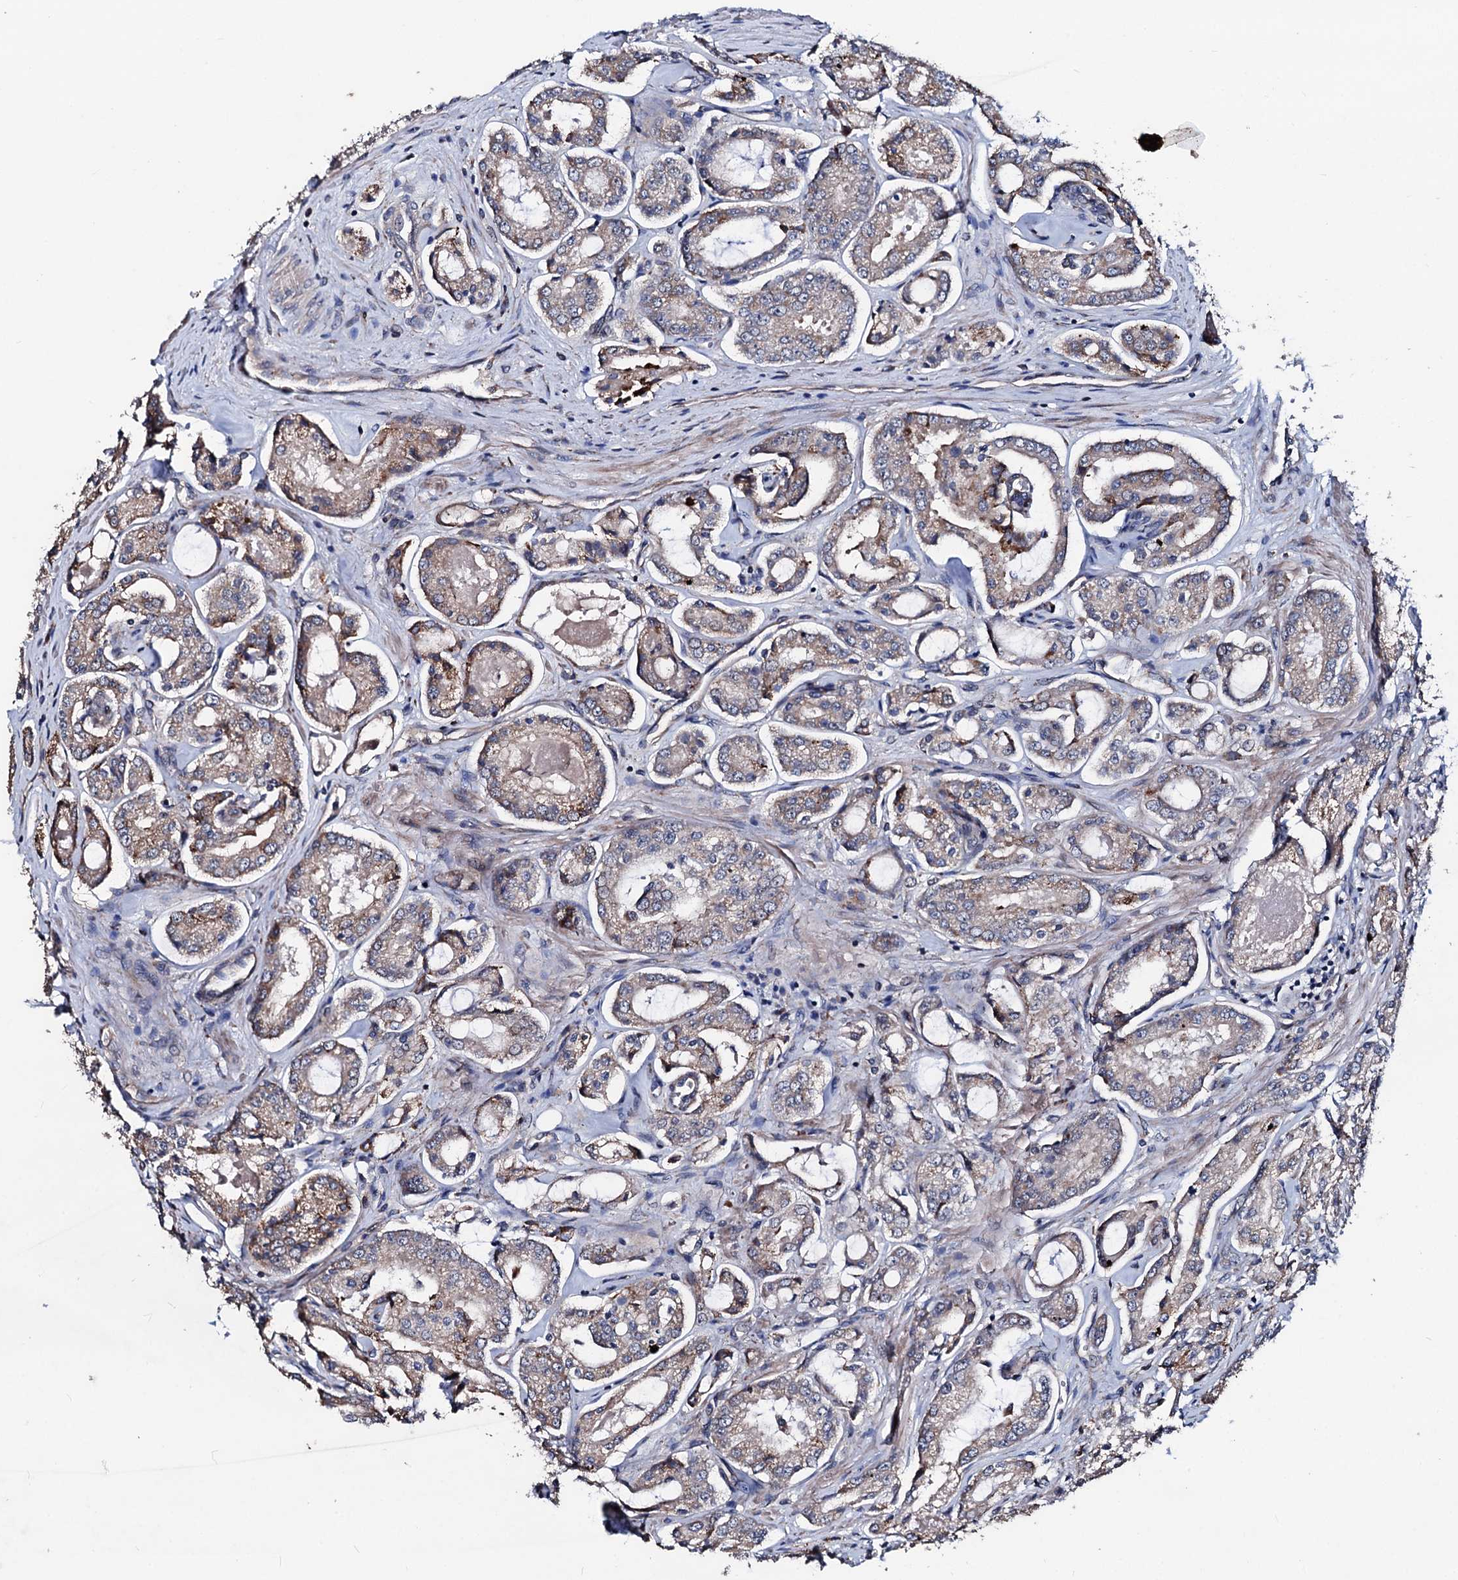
{"staining": {"intensity": "moderate", "quantity": "25%-75%", "location": "cytoplasmic/membranous"}, "tissue": "prostate cancer", "cell_type": "Tumor cells", "image_type": "cancer", "snomed": [{"axis": "morphology", "description": "Adenocarcinoma, Low grade"}, {"axis": "topography", "description": "Prostate"}], "caption": "The micrograph displays a brown stain indicating the presence of a protein in the cytoplasmic/membranous of tumor cells in prostate cancer (low-grade adenocarcinoma).", "gene": "AKAP11", "patient": {"sex": "male", "age": 68}}